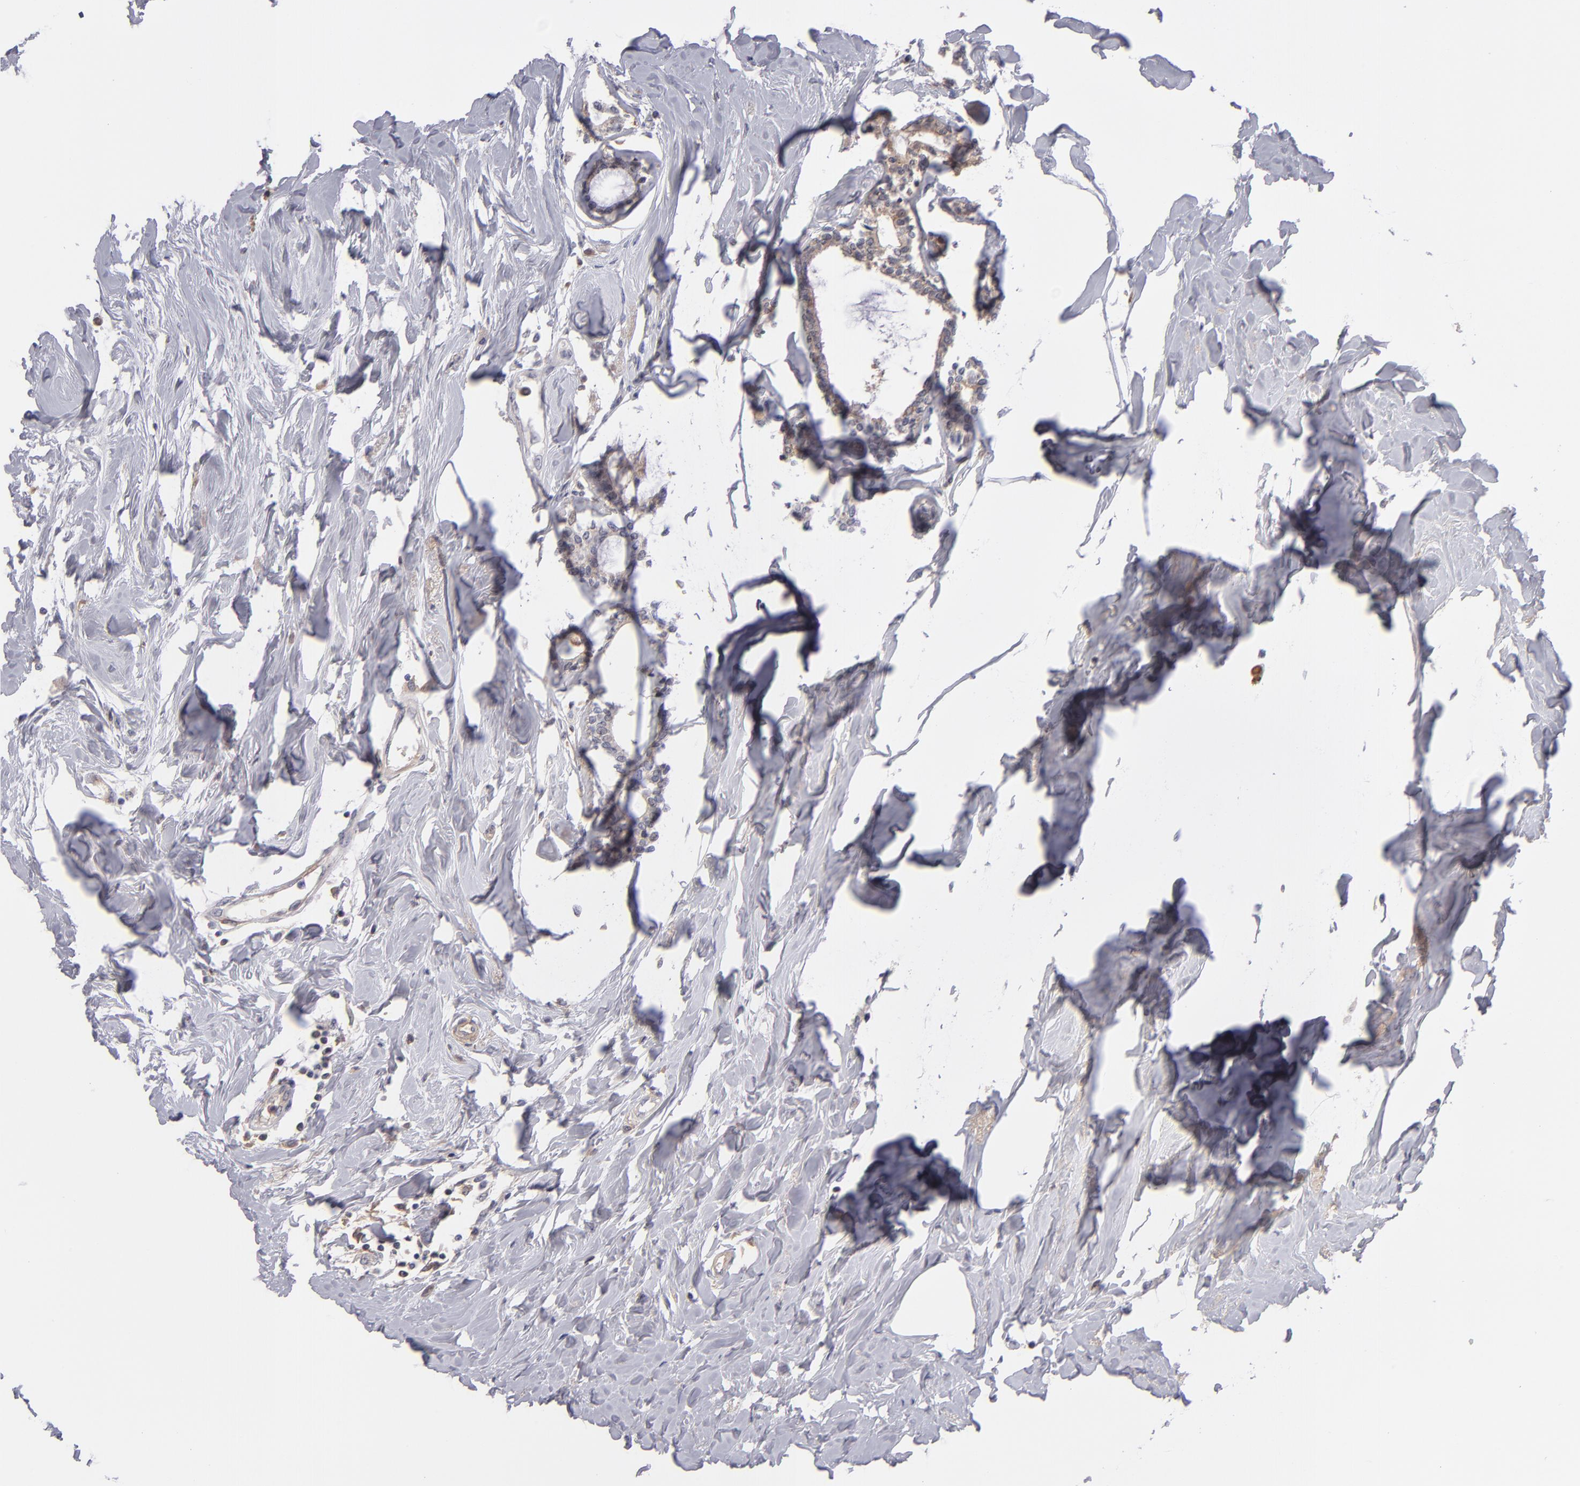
{"staining": {"intensity": "moderate", "quantity": ">75%", "location": "cytoplasmic/membranous"}, "tissue": "breast cancer", "cell_type": "Tumor cells", "image_type": "cancer", "snomed": [{"axis": "morphology", "description": "Lobular carcinoma"}, {"axis": "topography", "description": "Breast"}], "caption": "Immunohistochemistry (IHC) micrograph of breast cancer stained for a protein (brown), which demonstrates medium levels of moderate cytoplasmic/membranous staining in about >75% of tumor cells.", "gene": "ITIH4", "patient": {"sex": "female", "age": 51}}